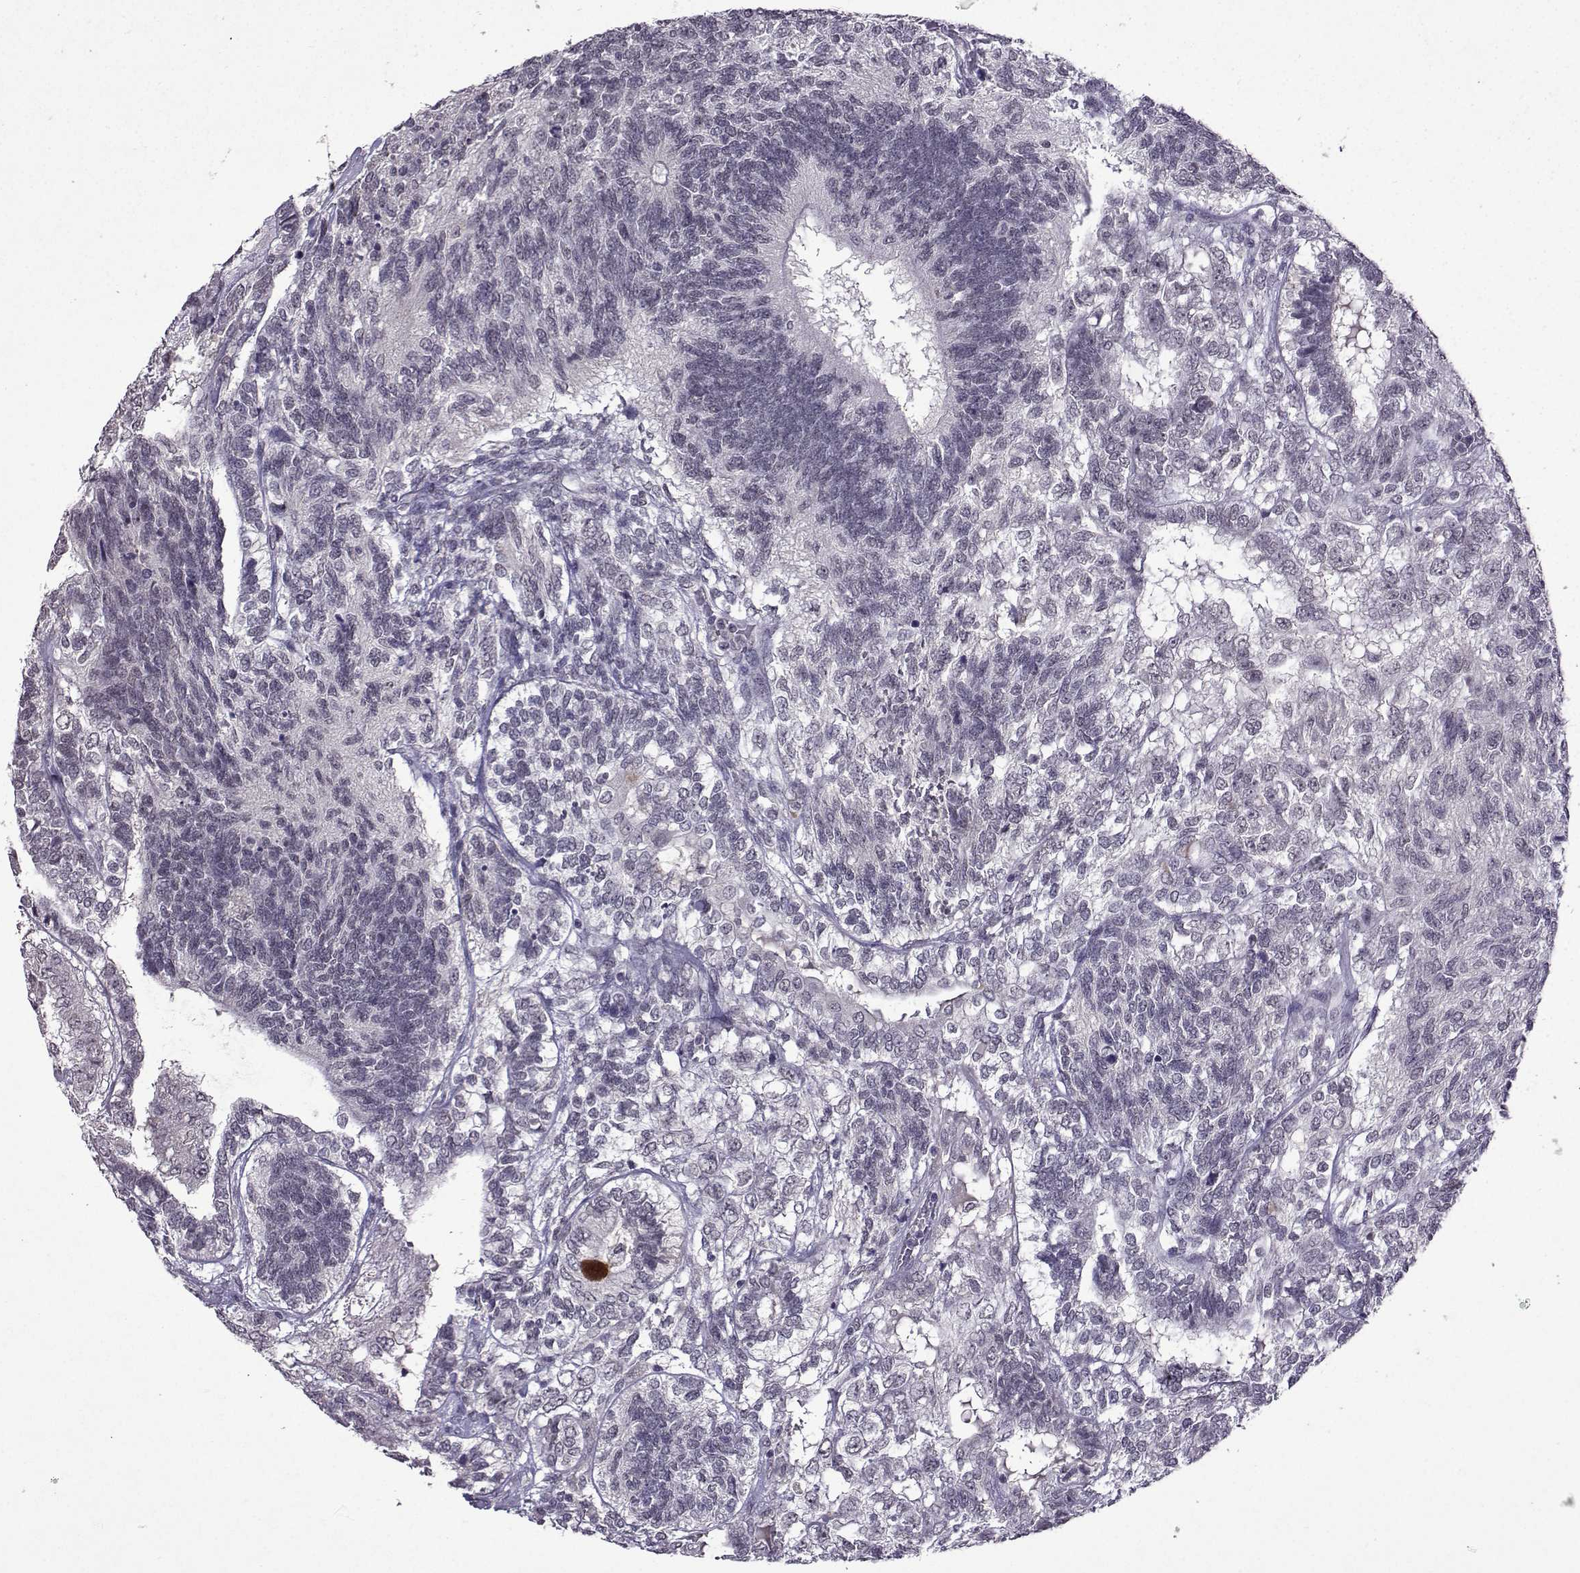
{"staining": {"intensity": "negative", "quantity": "none", "location": "none"}, "tissue": "testis cancer", "cell_type": "Tumor cells", "image_type": "cancer", "snomed": [{"axis": "morphology", "description": "Seminoma, NOS"}, {"axis": "morphology", "description": "Carcinoma, Embryonal, NOS"}, {"axis": "topography", "description": "Testis"}], "caption": "IHC of testis cancer (embryonal carcinoma) shows no positivity in tumor cells.", "gene": "CCL28", "patient": {"sex": "male", "age": 41}}